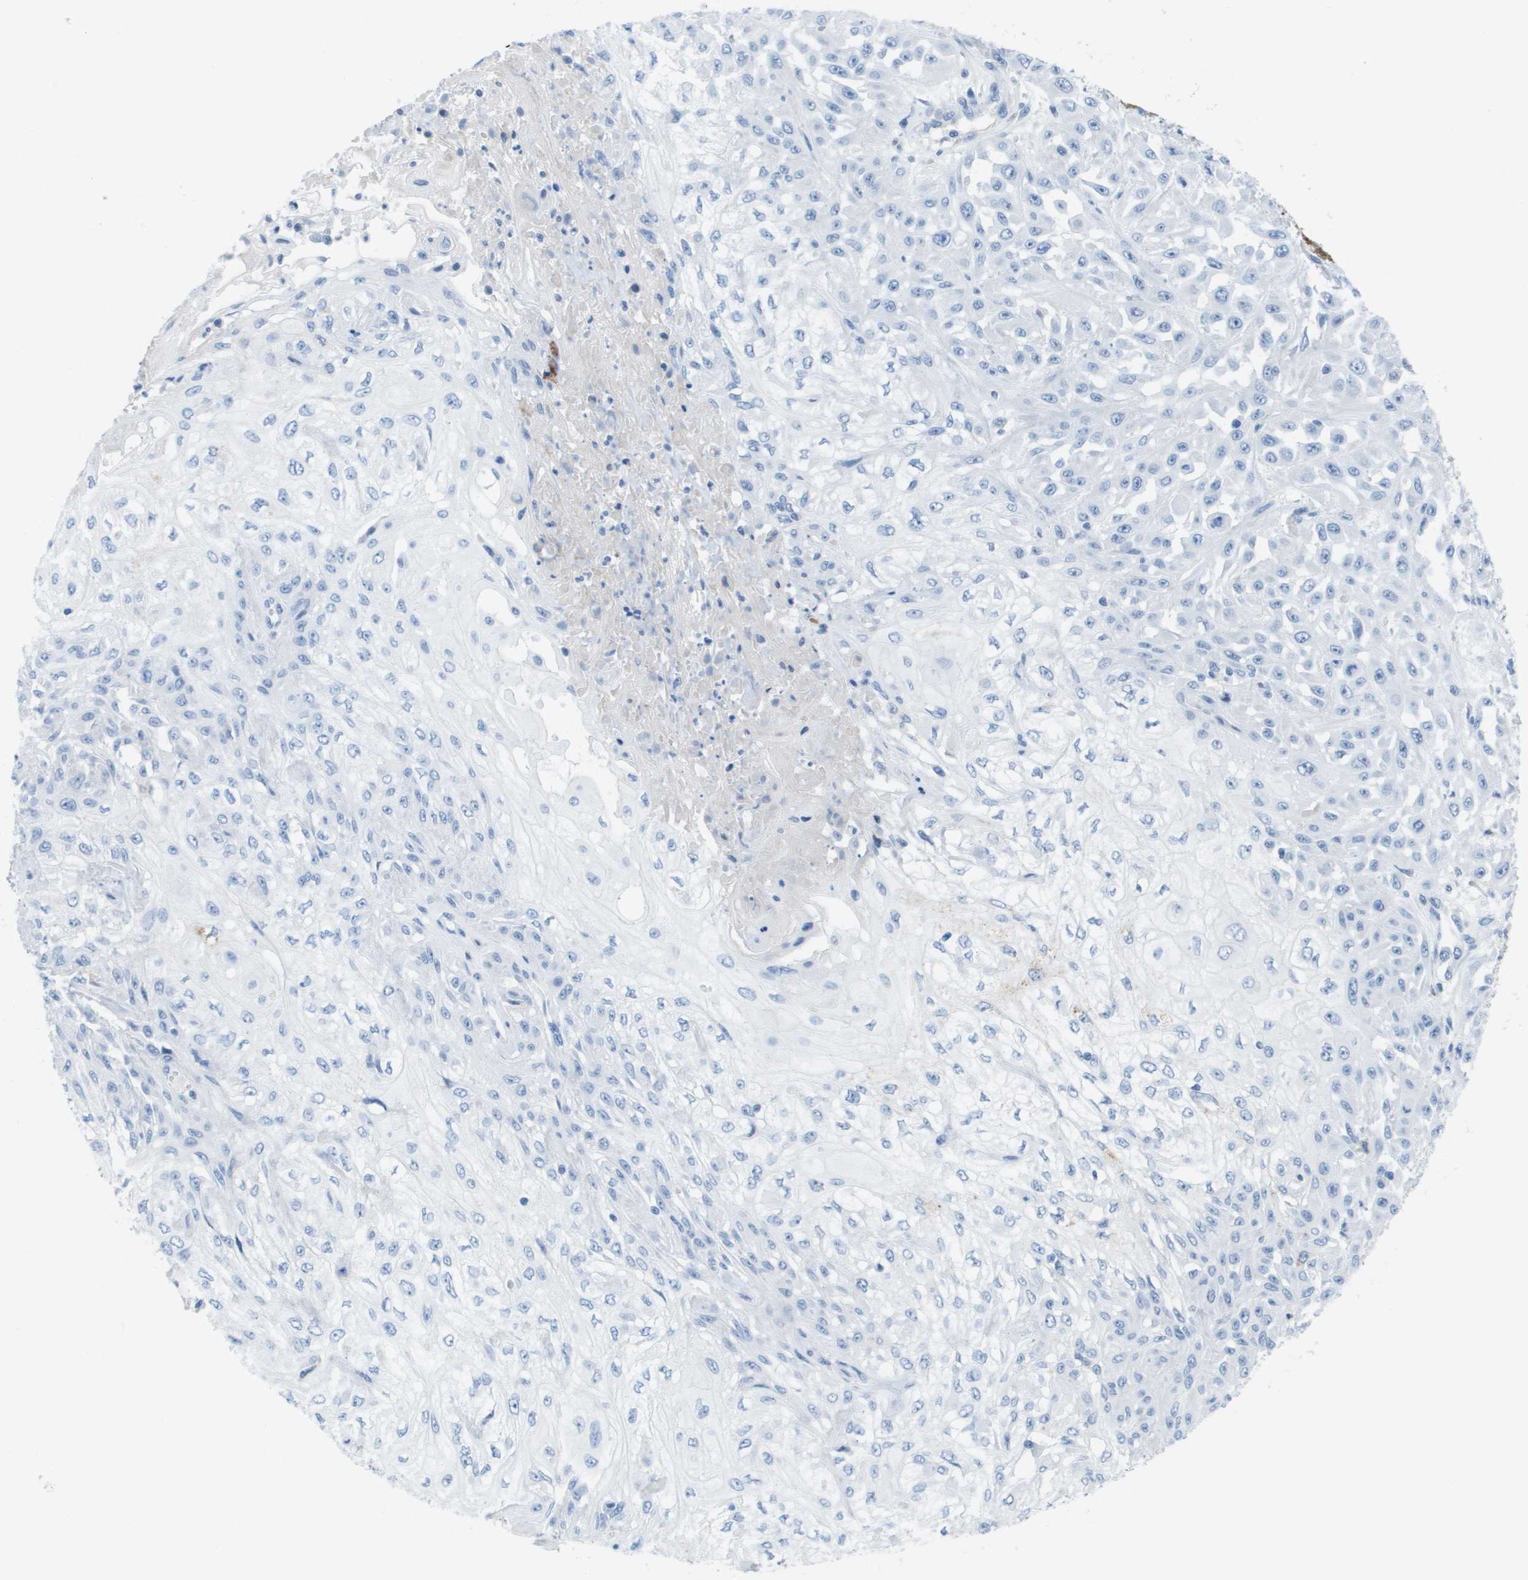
{"staining": {"intensity": "negative", "quantity": "none", "location": "none"}, "tissue": "skin cancer", "cell_type": "Tumor cells", "image_type": "cancer", "snomed": [{"axis": "morphology", "description": "Squamous cell carcinoma, NOS"}, {"axis": "morphology", "description": "Squamous cell carcinoma, metastatic, NOS"}, {"axis": "topography", "description": "Skin"}, {"axis": "topography", "description": "Lymph node"}], "caption": "Squamous cell carcinoma (skin) was stained to show a protein in brown. There is no significant staining in tumor cells.", "gene": "GPR18", "patient": {"sex": "male", "age": 75}}